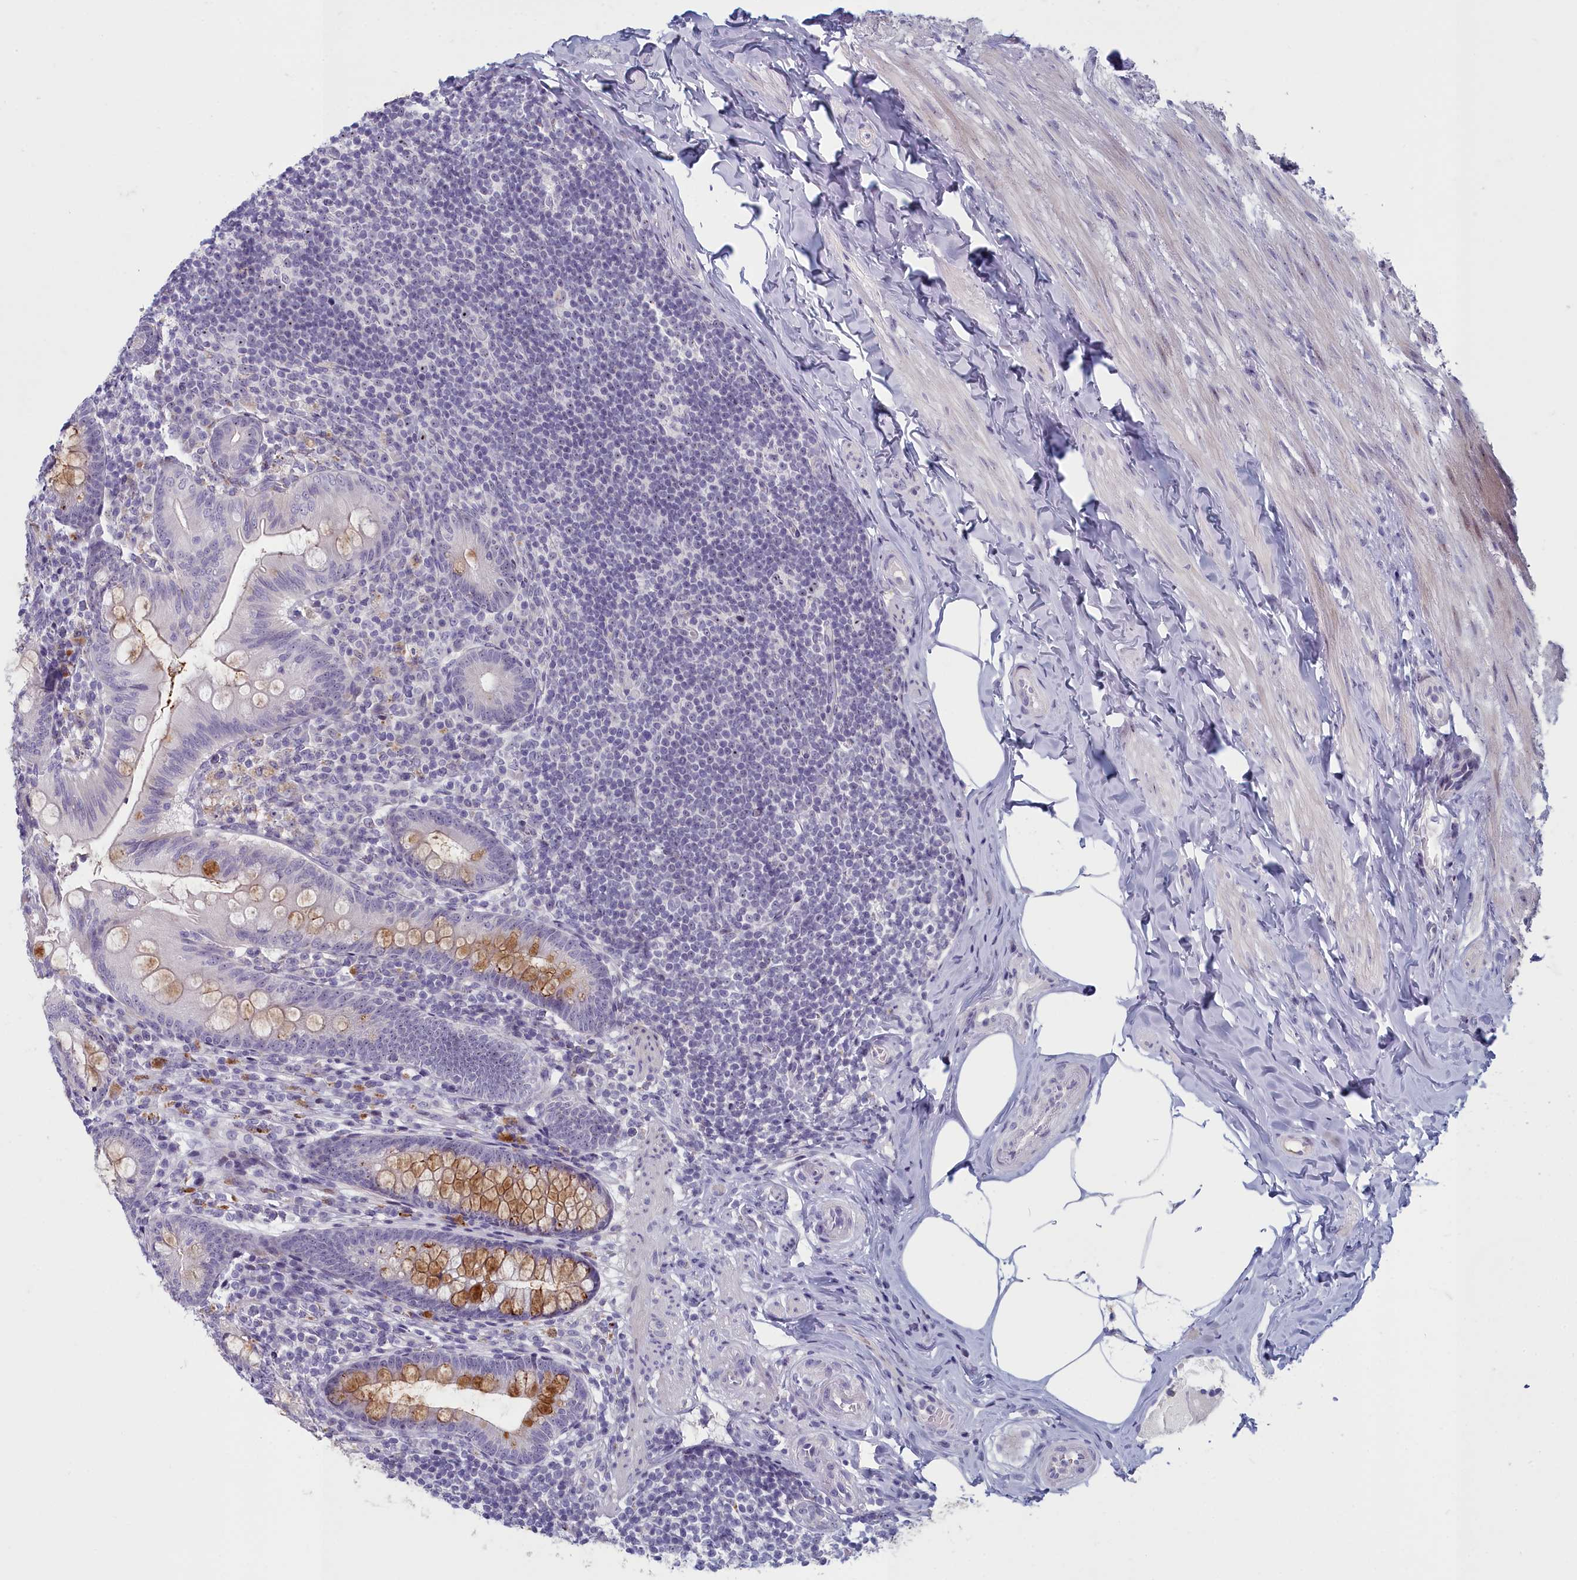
{"staining": {"intensity": "moderate", "quantity": "25%-75%", "location": "cytoplasmic/membranous"}, "tissue": "appendix", "cell_type": "Glandular cells", "image_type": "normal", "snomed": [{"axis": "morphology", "description": "Normal tissue, NOS"}, {"axis": "topography", "description": "Appendix"}], "caption": "DAB (3,3'-diaminobenzidine) immunohistochemical staining of benign human appendix reveals moderate cytoplasmic/membranous protein staining in approximately 25%-75% of glandular cells.", "gene": "INSYN2A", "patient": {"sex": "male", "age": 55}}